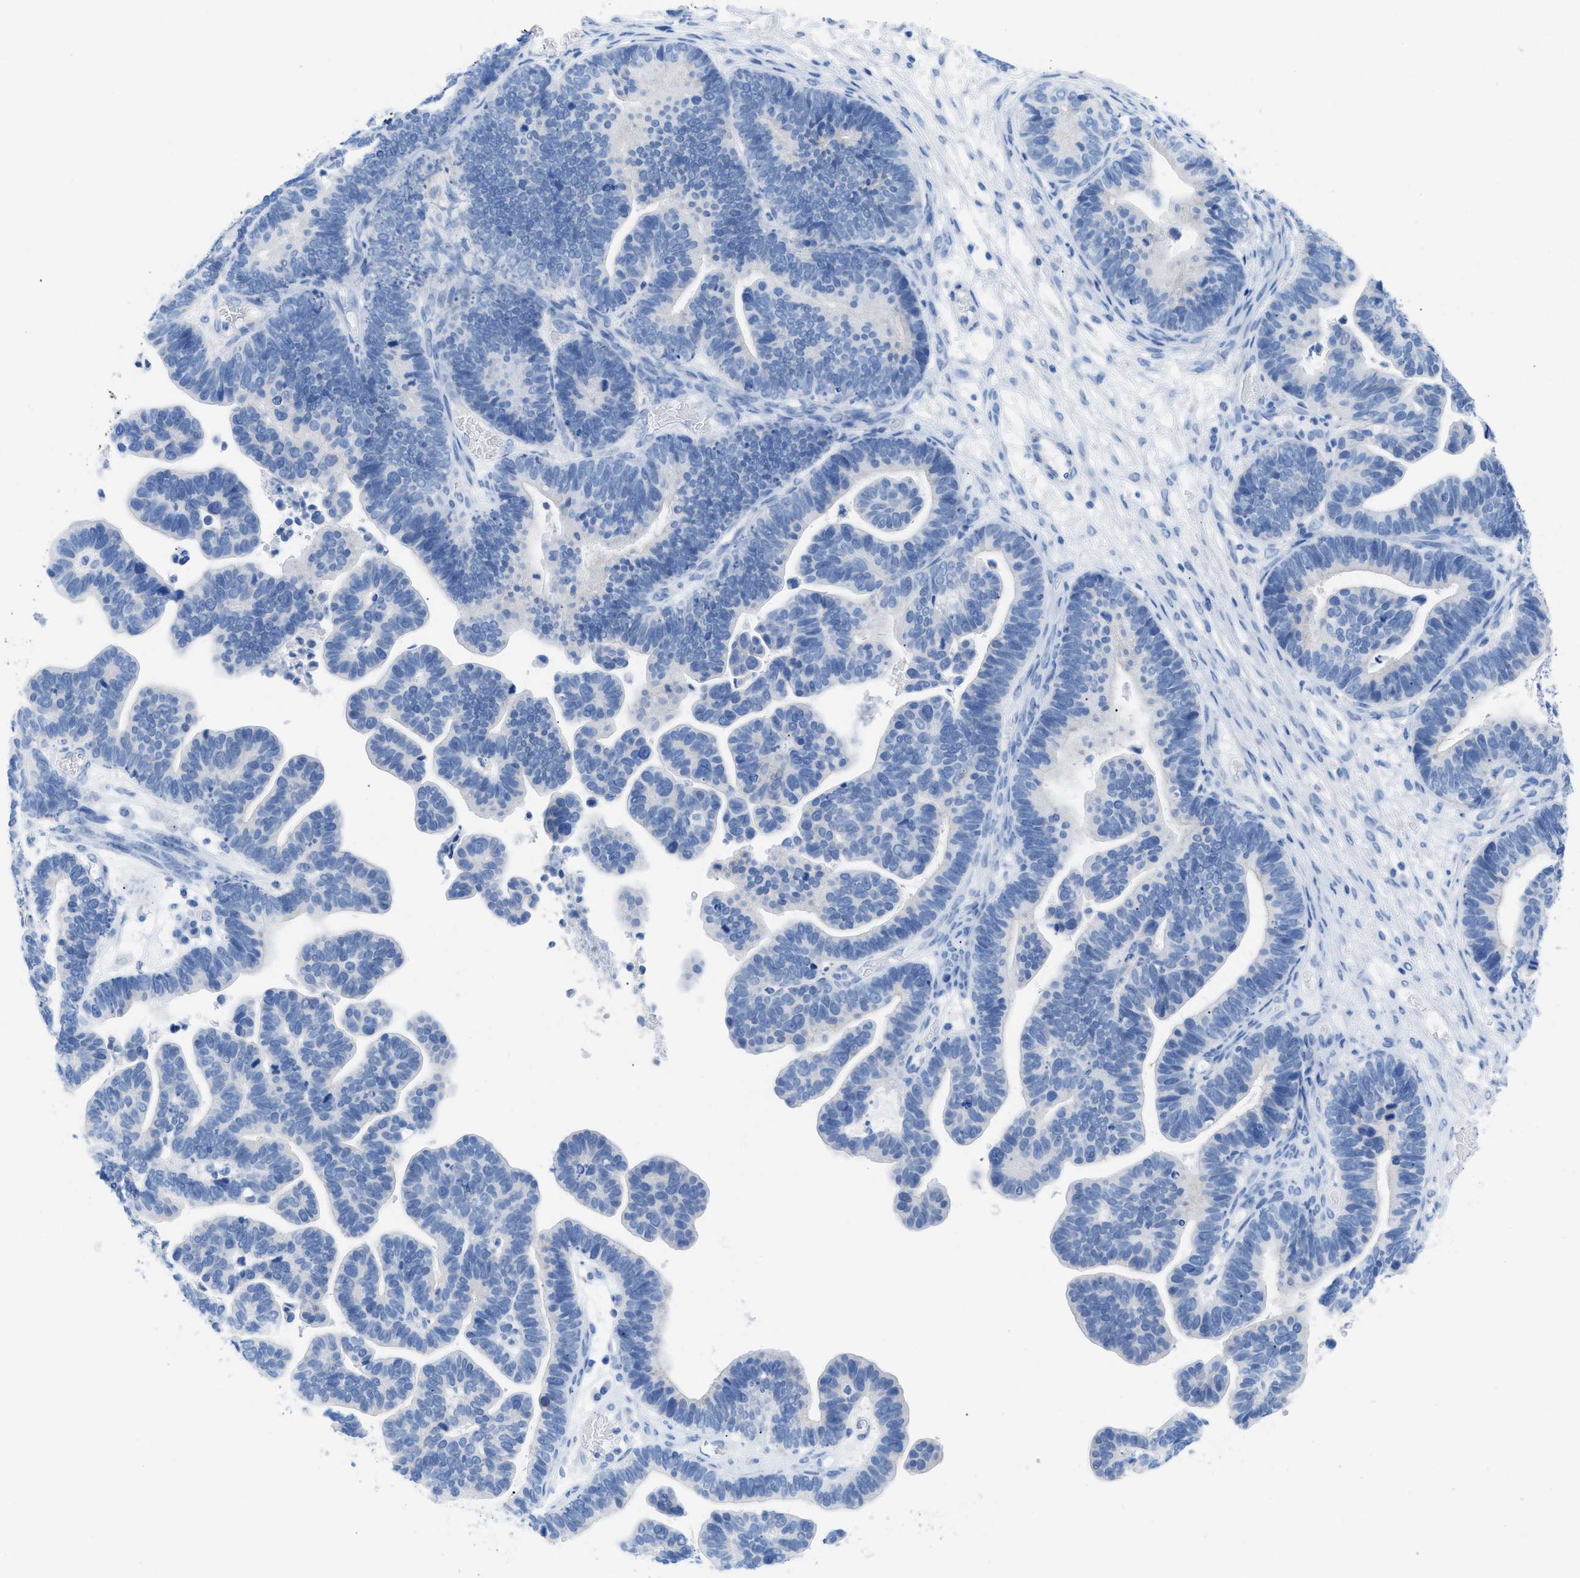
{"staining": {"intensity": "negative", "quantity": "none", "location": "none"}, "tissue": "ovarian cancer", "cell_type": "Tumor cells", "image_type": "cancer", "snomed": [{"axis": "morphology", "description": "Cystadenocarcinoma, serous, NOS"}, {"axis": "topography", "description": "Ovary"}], "caption": "Photomicrograph shows no protein positivity in tumor cells of serous cystadenocarcinoma (ovarian) tissue. The staining was performed using DAB (3,3'-diaminobenzidine) to visualize the protein expression in brown, while the nuclei were stained in blue with hematoxylin (Magnification: 20x).", "gene": "TCL1A", "patient": {"sex": "female", "age": 56}}